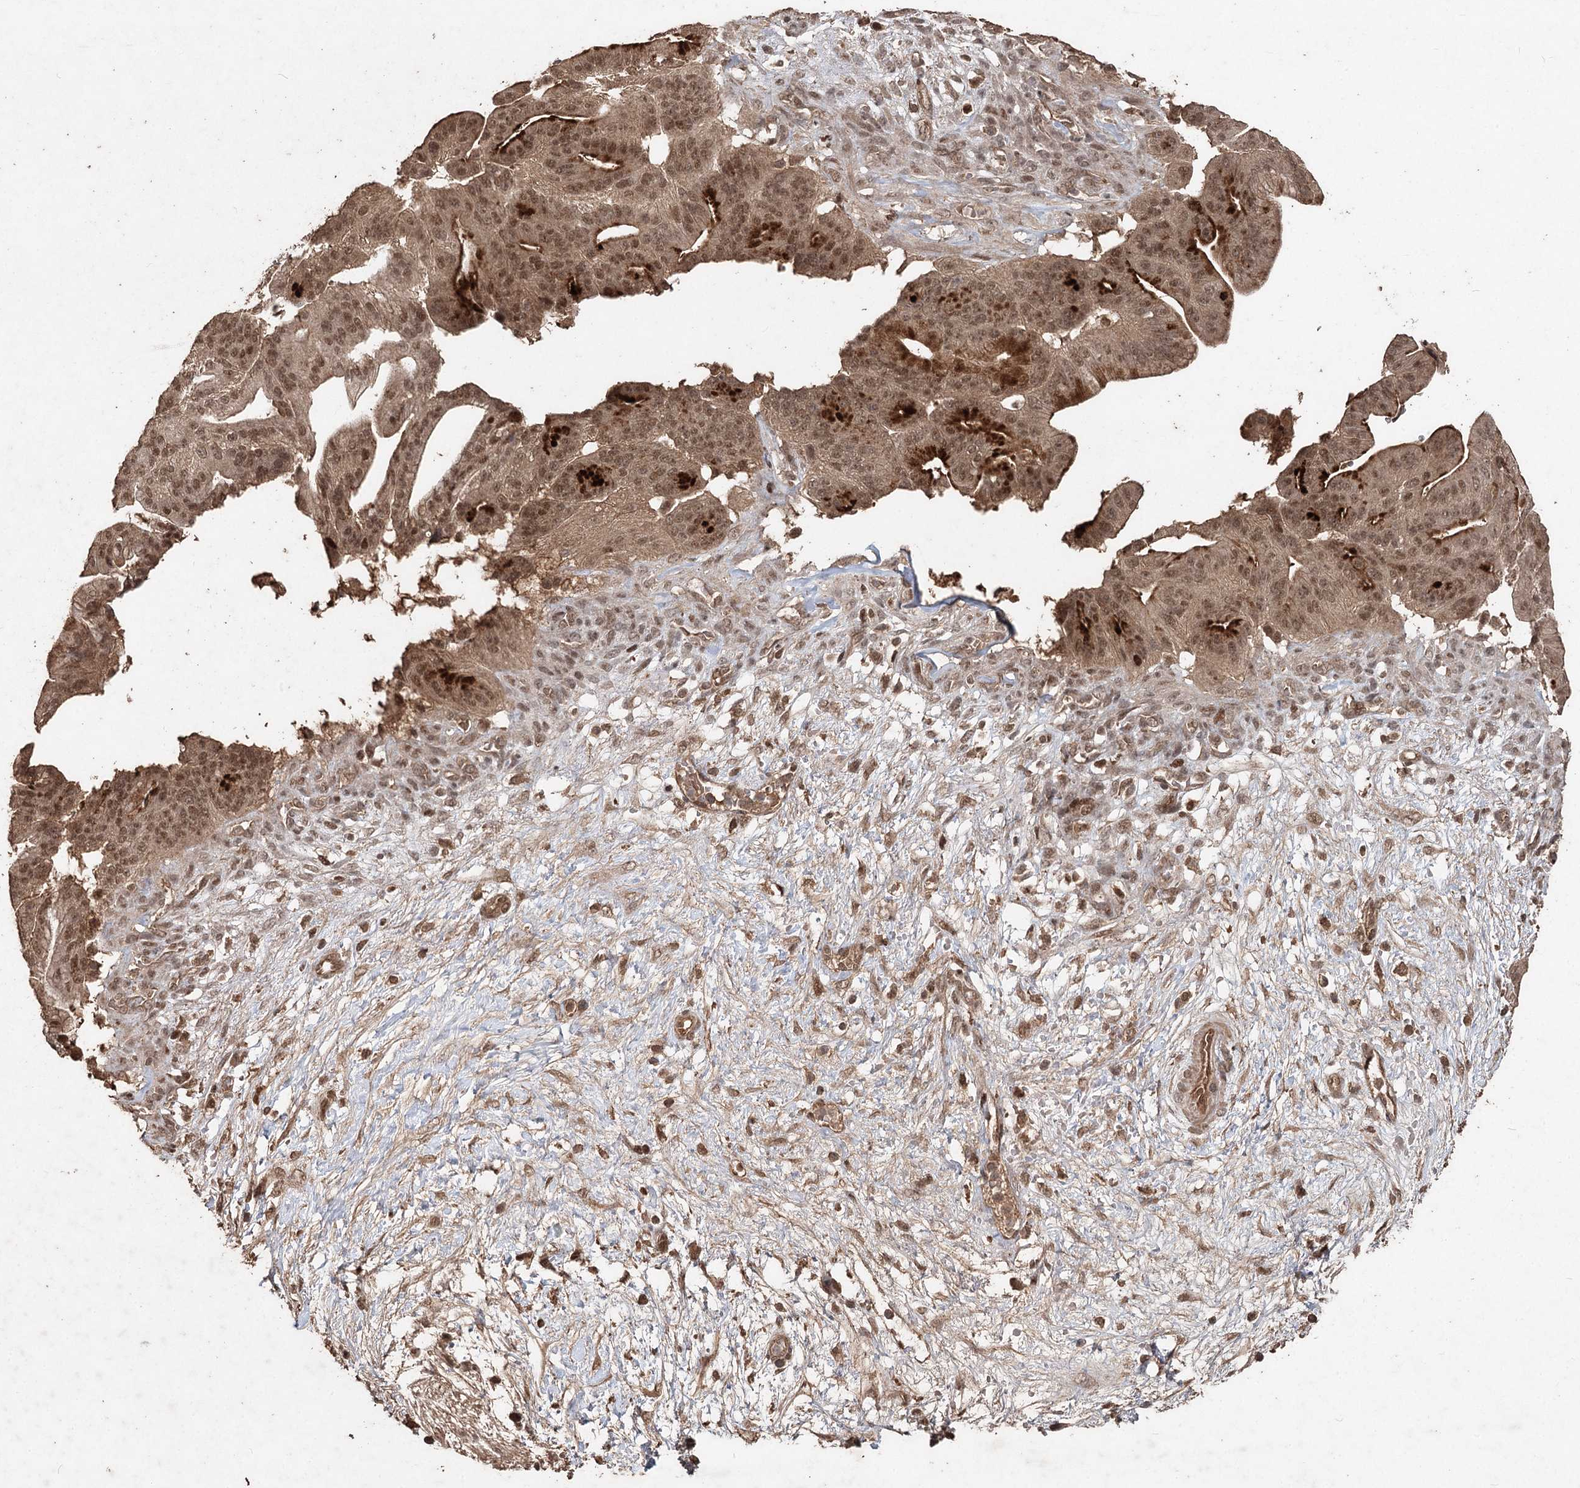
{"staining": {"intensity": "moderate", "quantity": ">75%", "location": "cytoplasmic/membranous,nuclear"}, "tissue": "pancreatic cancer", "cell_type": "Tumor cells", "image_type": "cancer", "snomed": [{"axis": "morphology", "description": "Adenocarcinoma, NOS"}, {"axis": "topography", "description": "Pancreas"}], "caption": "Brown immunohistochemical staining in human pancreatic cancer displays moderate cytoplasmic/membranous and nuclear expression in about >75% of tumor cells.", "gene": "FBXO7", "patient": {"sex": "male", "age": 68}}